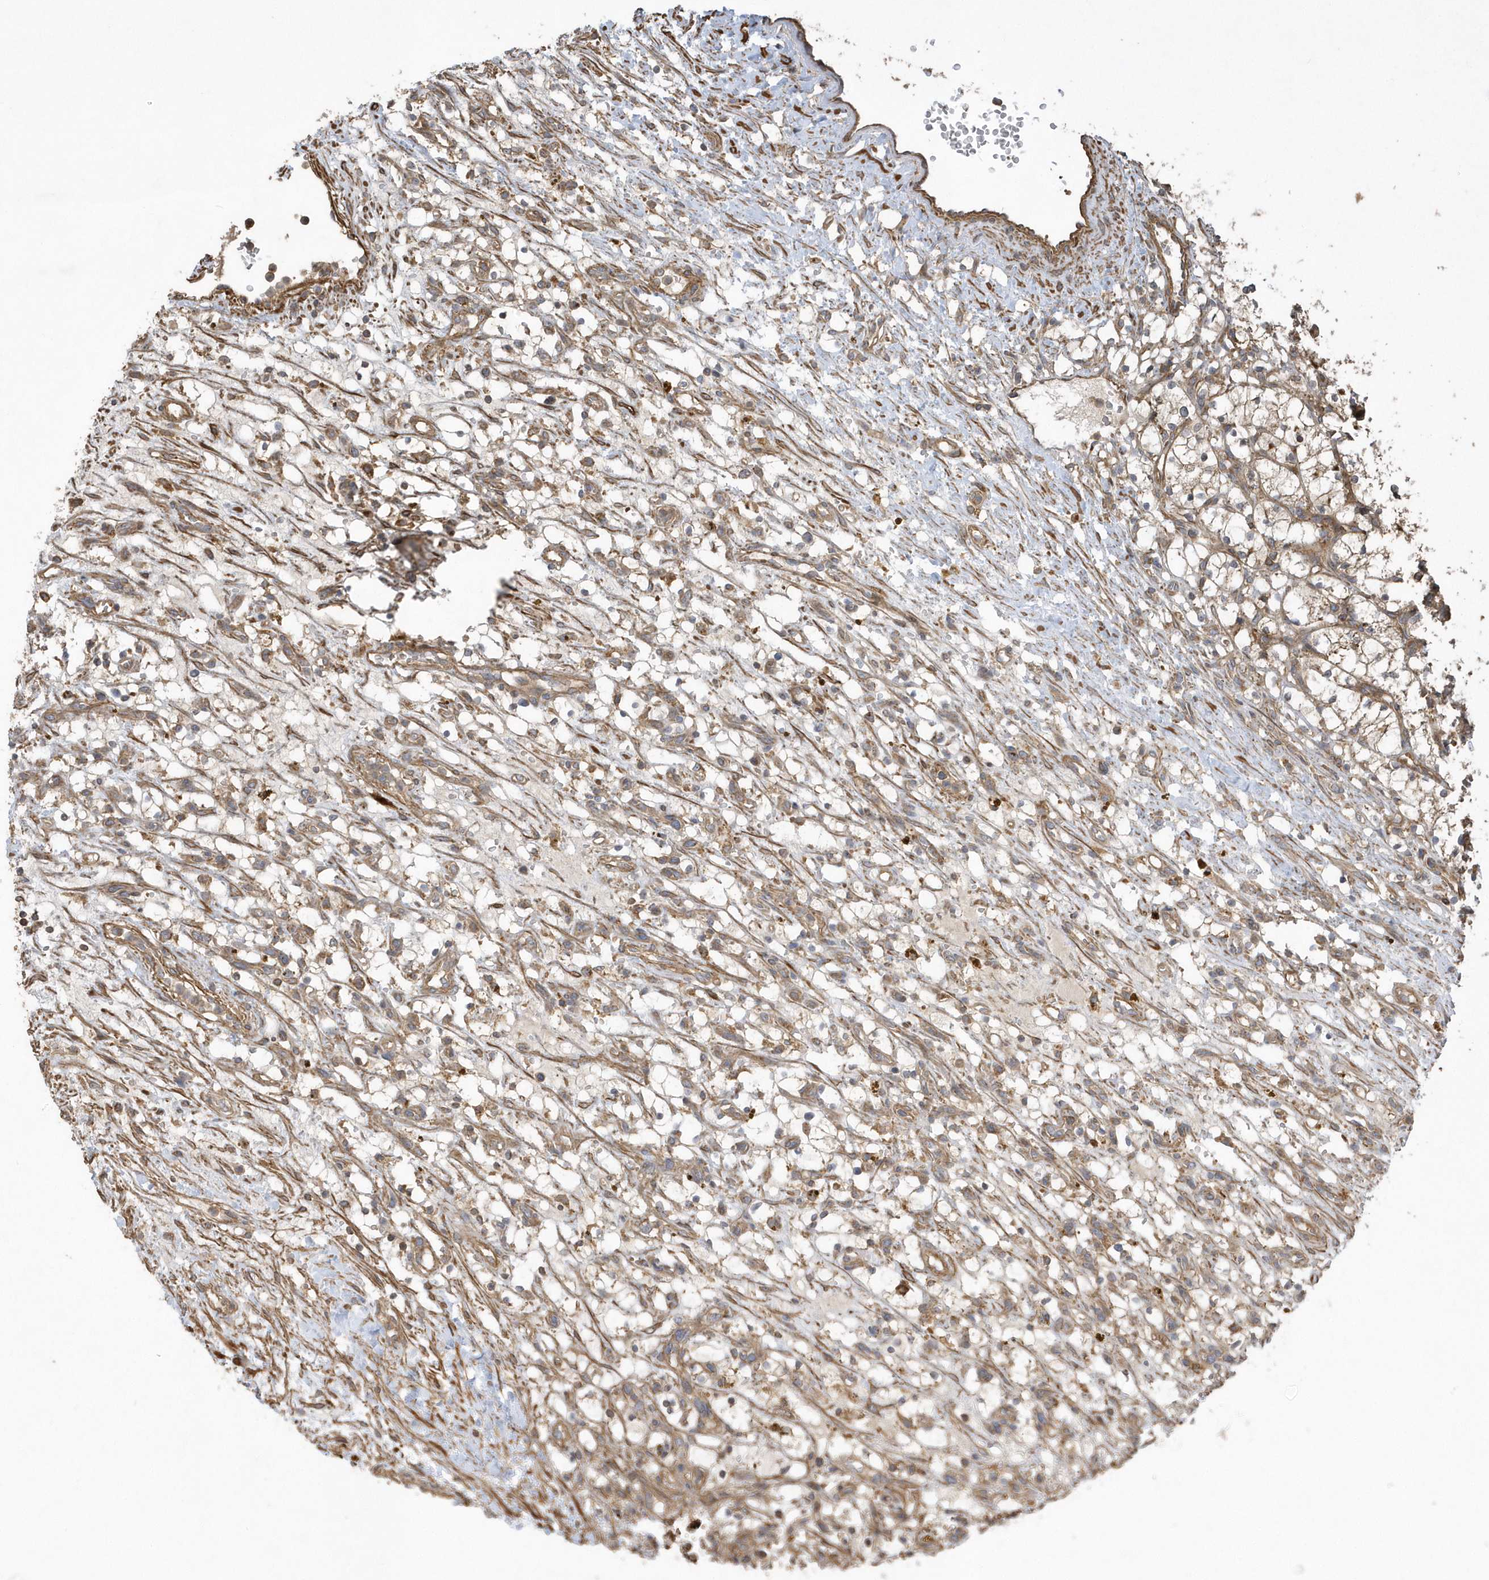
{"staining": {"intensity": "weak", "quantity": "<25%", "location": "cytoplasmic/membranous"}, "tissue": "renal cancer", "cell_type": "Tumor cells", "image_type": "cancer", "snomed": [{"axis": "morphology", "description": "Adenocarcinoma, NOS"}, {"axis": "topography", "description": "Kidney"}], "caption": "Renal cancer (adenocarcinoma) stained for a protein using immunohistochemistry demonstrates no expression tumor cells.", "gene": "SENP8", "patient": {"sex": "female", "age": 69}}